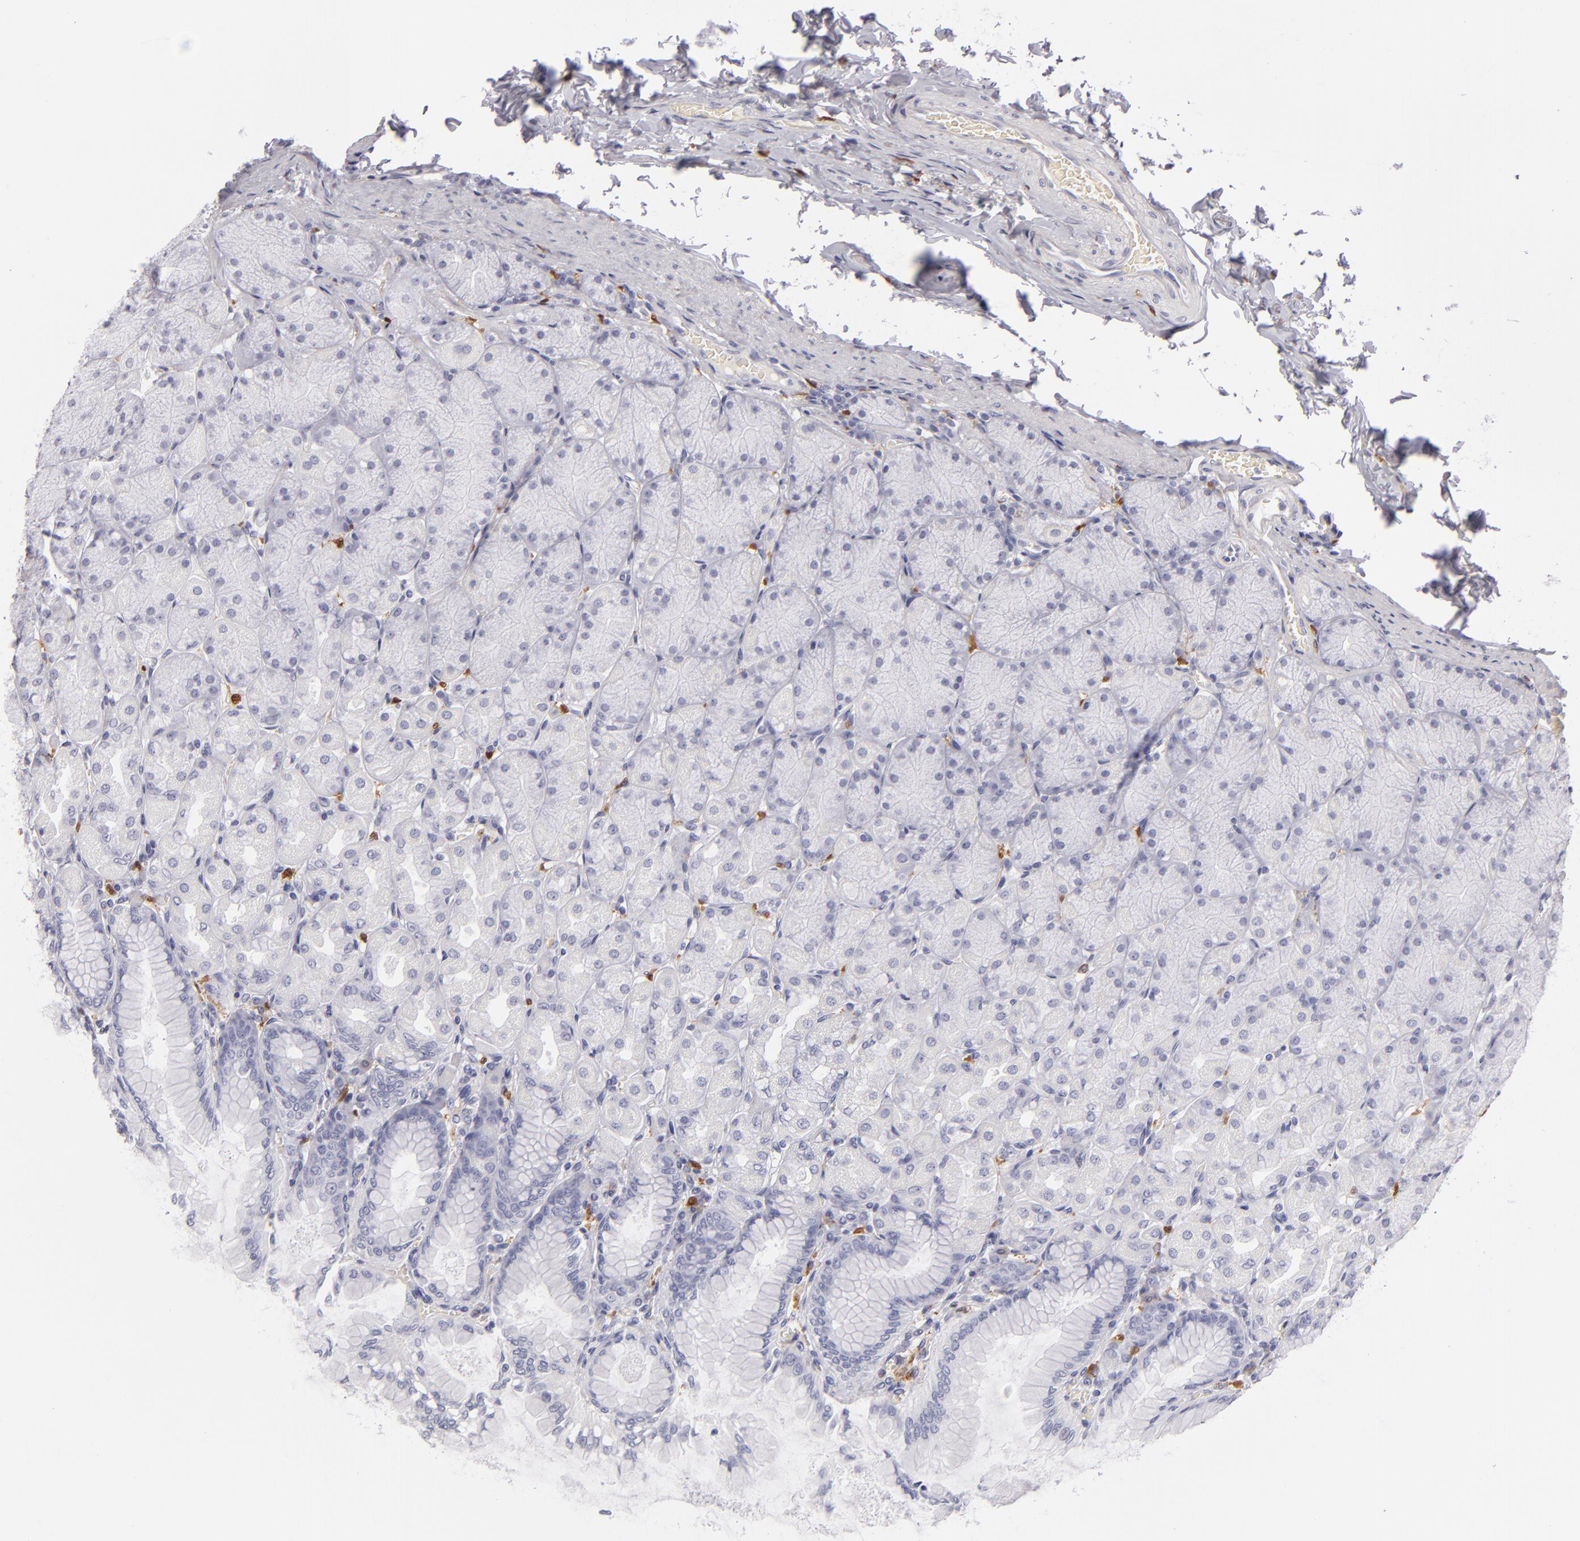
{"staining": {"intensity": "negative", "quantity": "none", "location": "none"}, "tissue": "stomach", "cell_type": "Glandular cells", "image_type": "normal", "snomed": [{"axis": "morphology", "description": "Normal tissue, NOS"}, {"axis": "topography", "description": "Stomach, upper"}], "caption": "Immunohistochemistry histopathology image of normal stomach: human stomach stained with DAB (3,3'-diaminobenzidine) shows no significant protein staining in glandular cells. Nuclei are stained in blue.", "gene": "F13A1", "patient": {"sex": "female", "age": 56}}